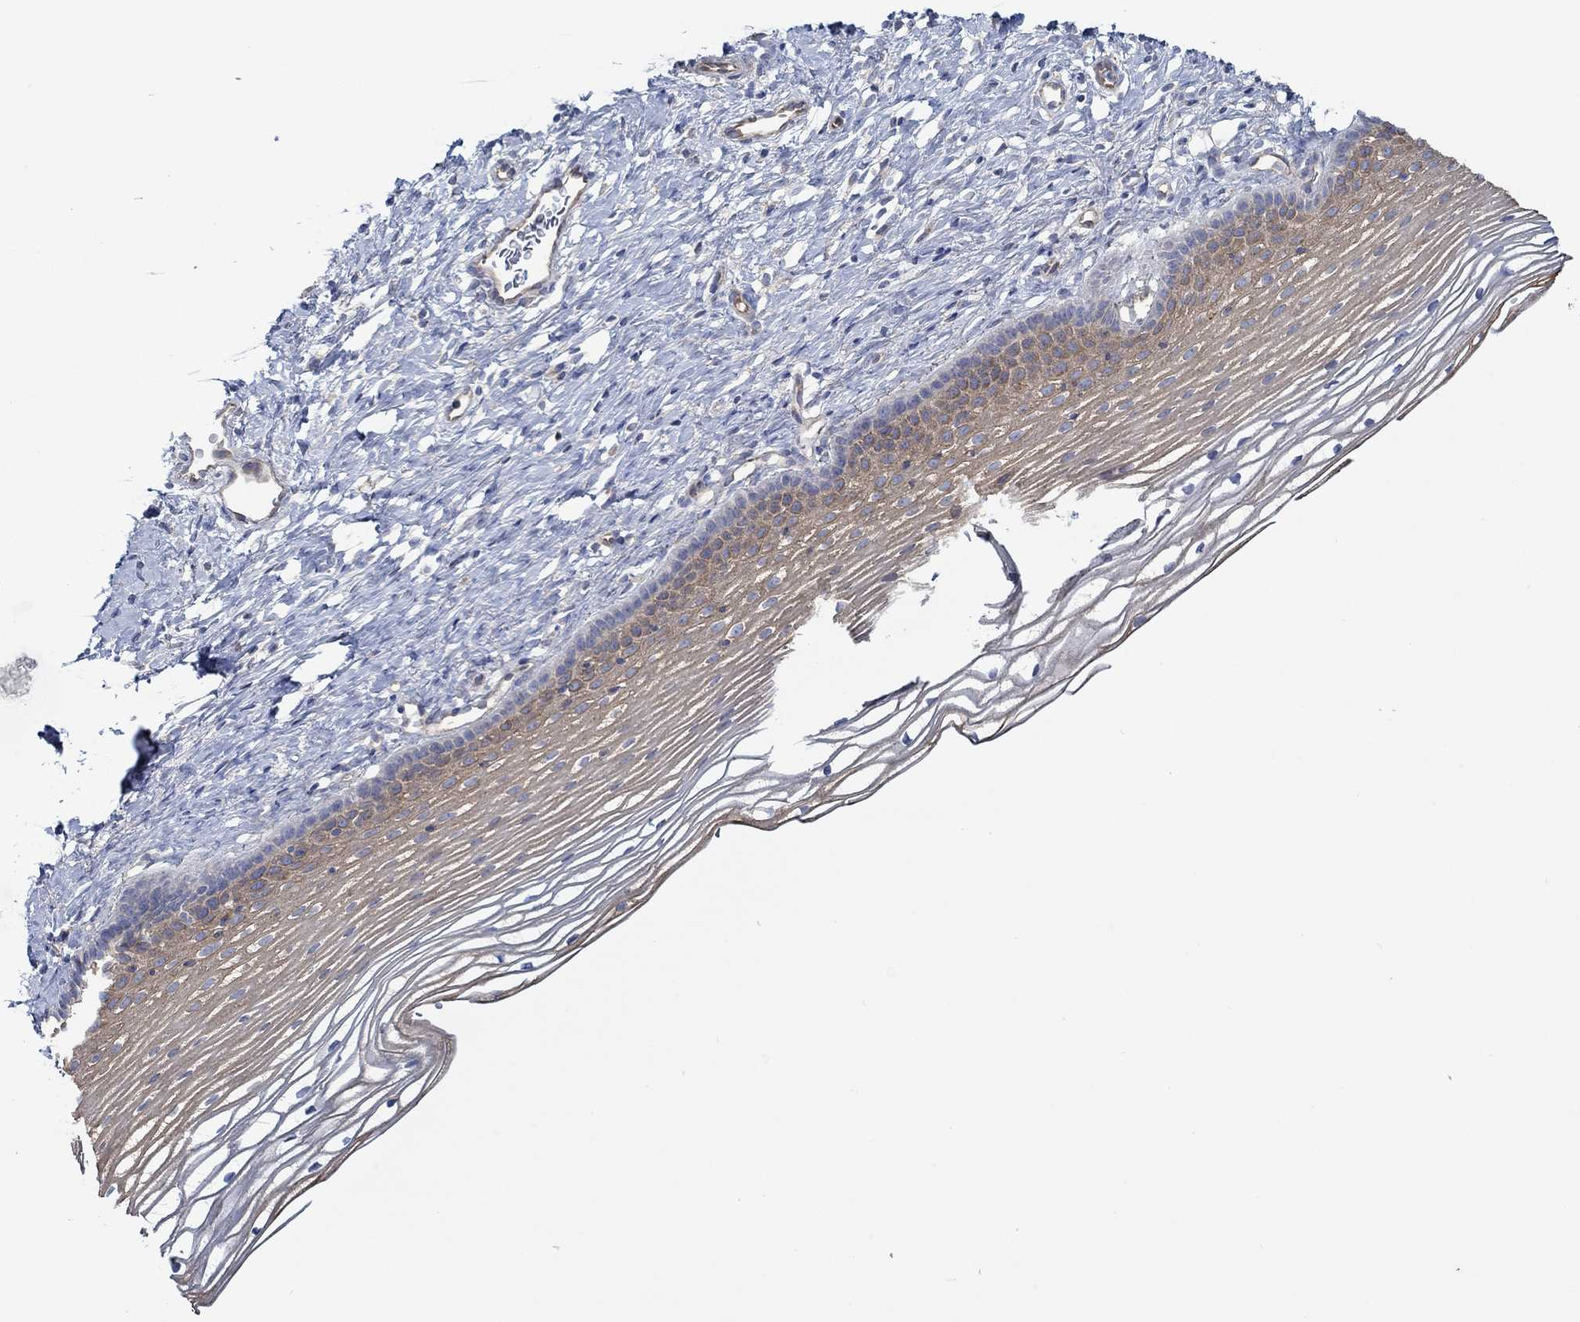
{"staining": {"intensity": "negative", "quantity": "none", "location": "none"}, "tissue": "cervix", "cell_type": "Glandular cells", "image_type": "normal", "snomed": [{"axis": "morphology", "description": "Normal tissue, NOS"}, {"axis": "topography", "description": "Cervix"}], "caption": "Immunohistochemistry (IHC) histopathology image of benign cervix stained for a protein (brown), which demonstrates no staining in glandular cells.", "gene": "SPAG9", "patient": {"sex": "female", "age": 39}}